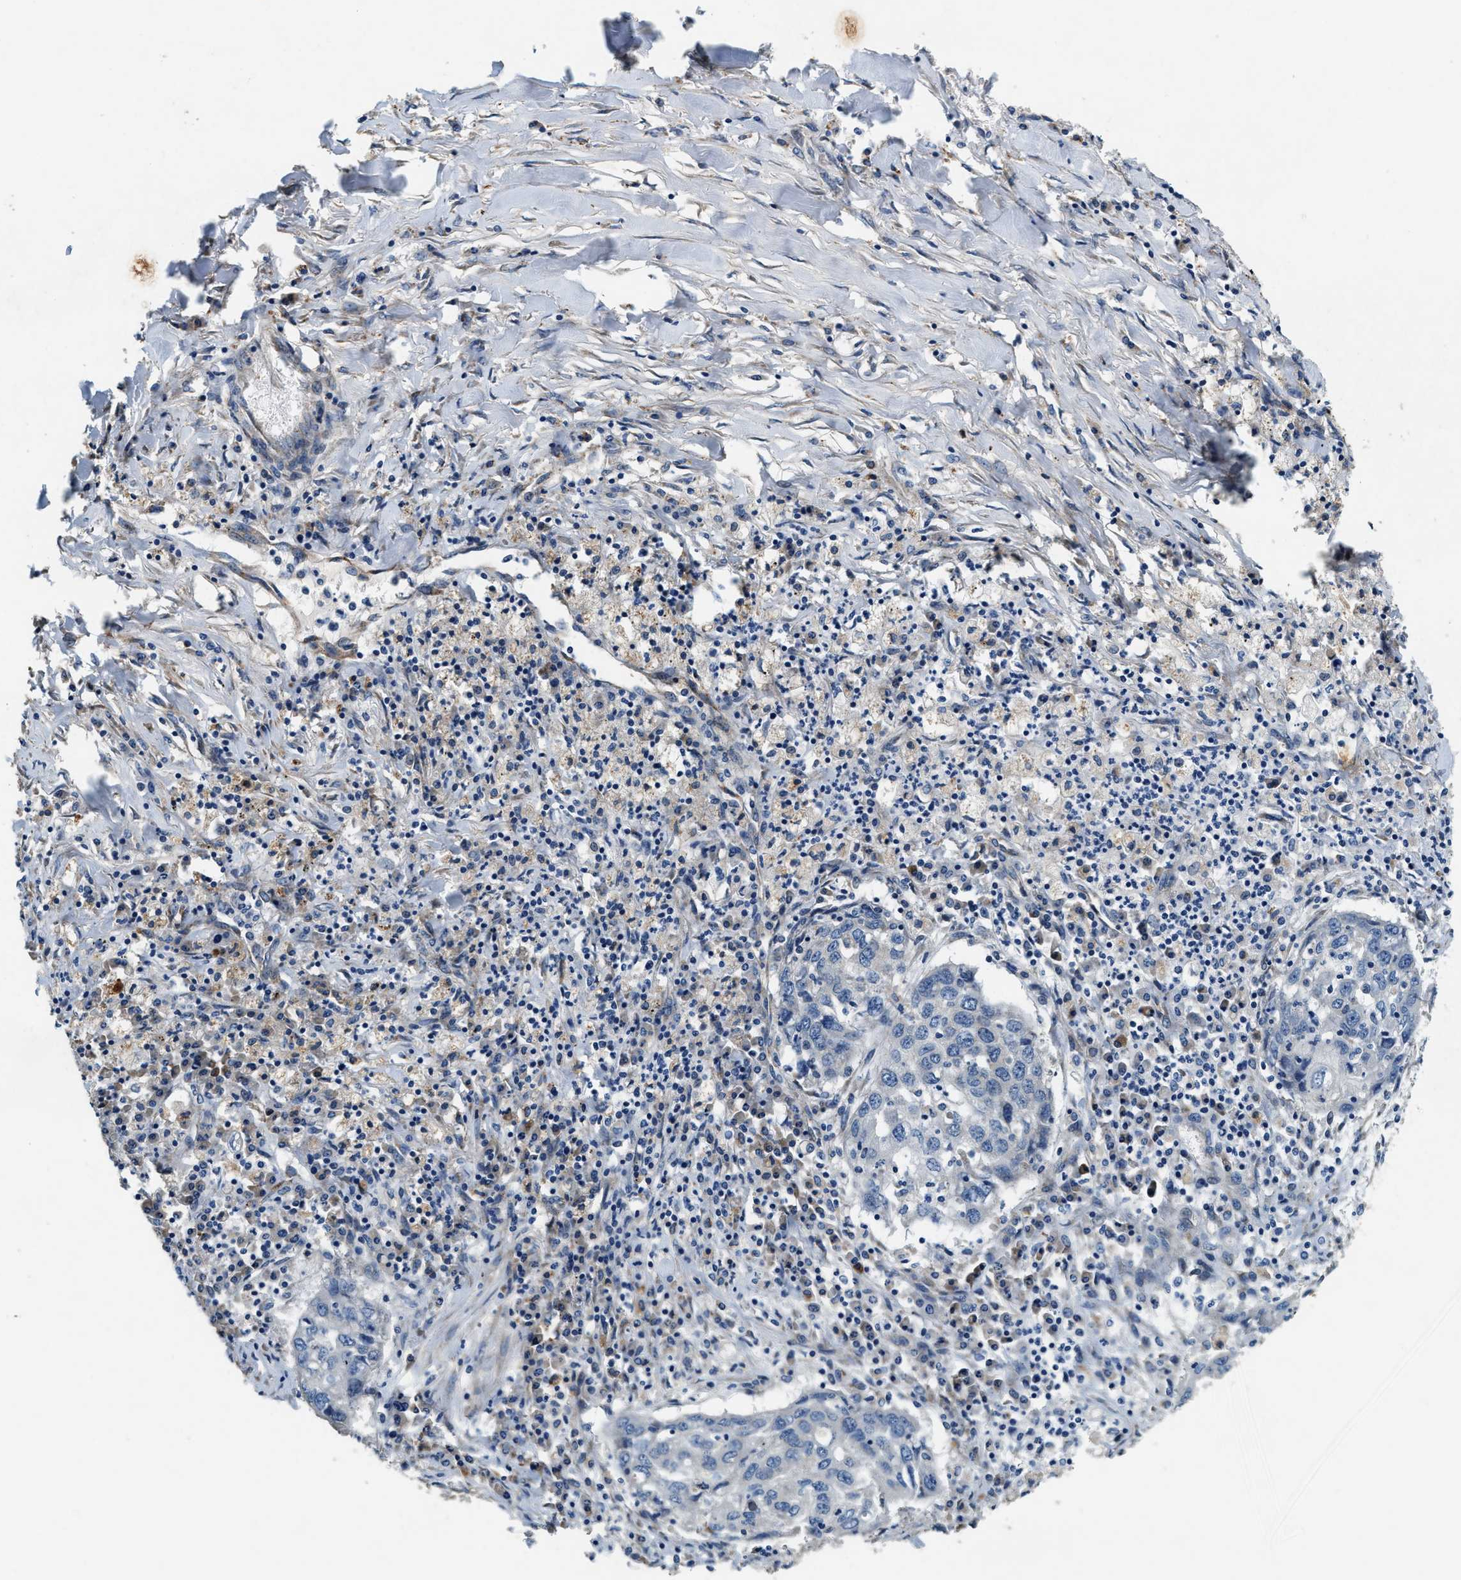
{"staining": {"intensity": "negative", "quantity": "none", "location": "none"}, "tissue": "lung cancer", "cell_type": "Tumor cells", "image_type": "cancer", "snomed": [{"axis": "morphology", "description": "Squamous cell carcinoma, NOS"}, {"axis": "topography", "description": "Lung"}], "caption": "Lung squamous cell carcinoma was stained to show a protein in brown. There is no significant expression in tumor cells. The staining was performed using DAB to visualize the protein expression in brown, while the nuclei were stained in blue with hematoxylin (Magnification: 20x).", "gene": "DUSP10", "patient": {"sex": "female", "age": 63}}